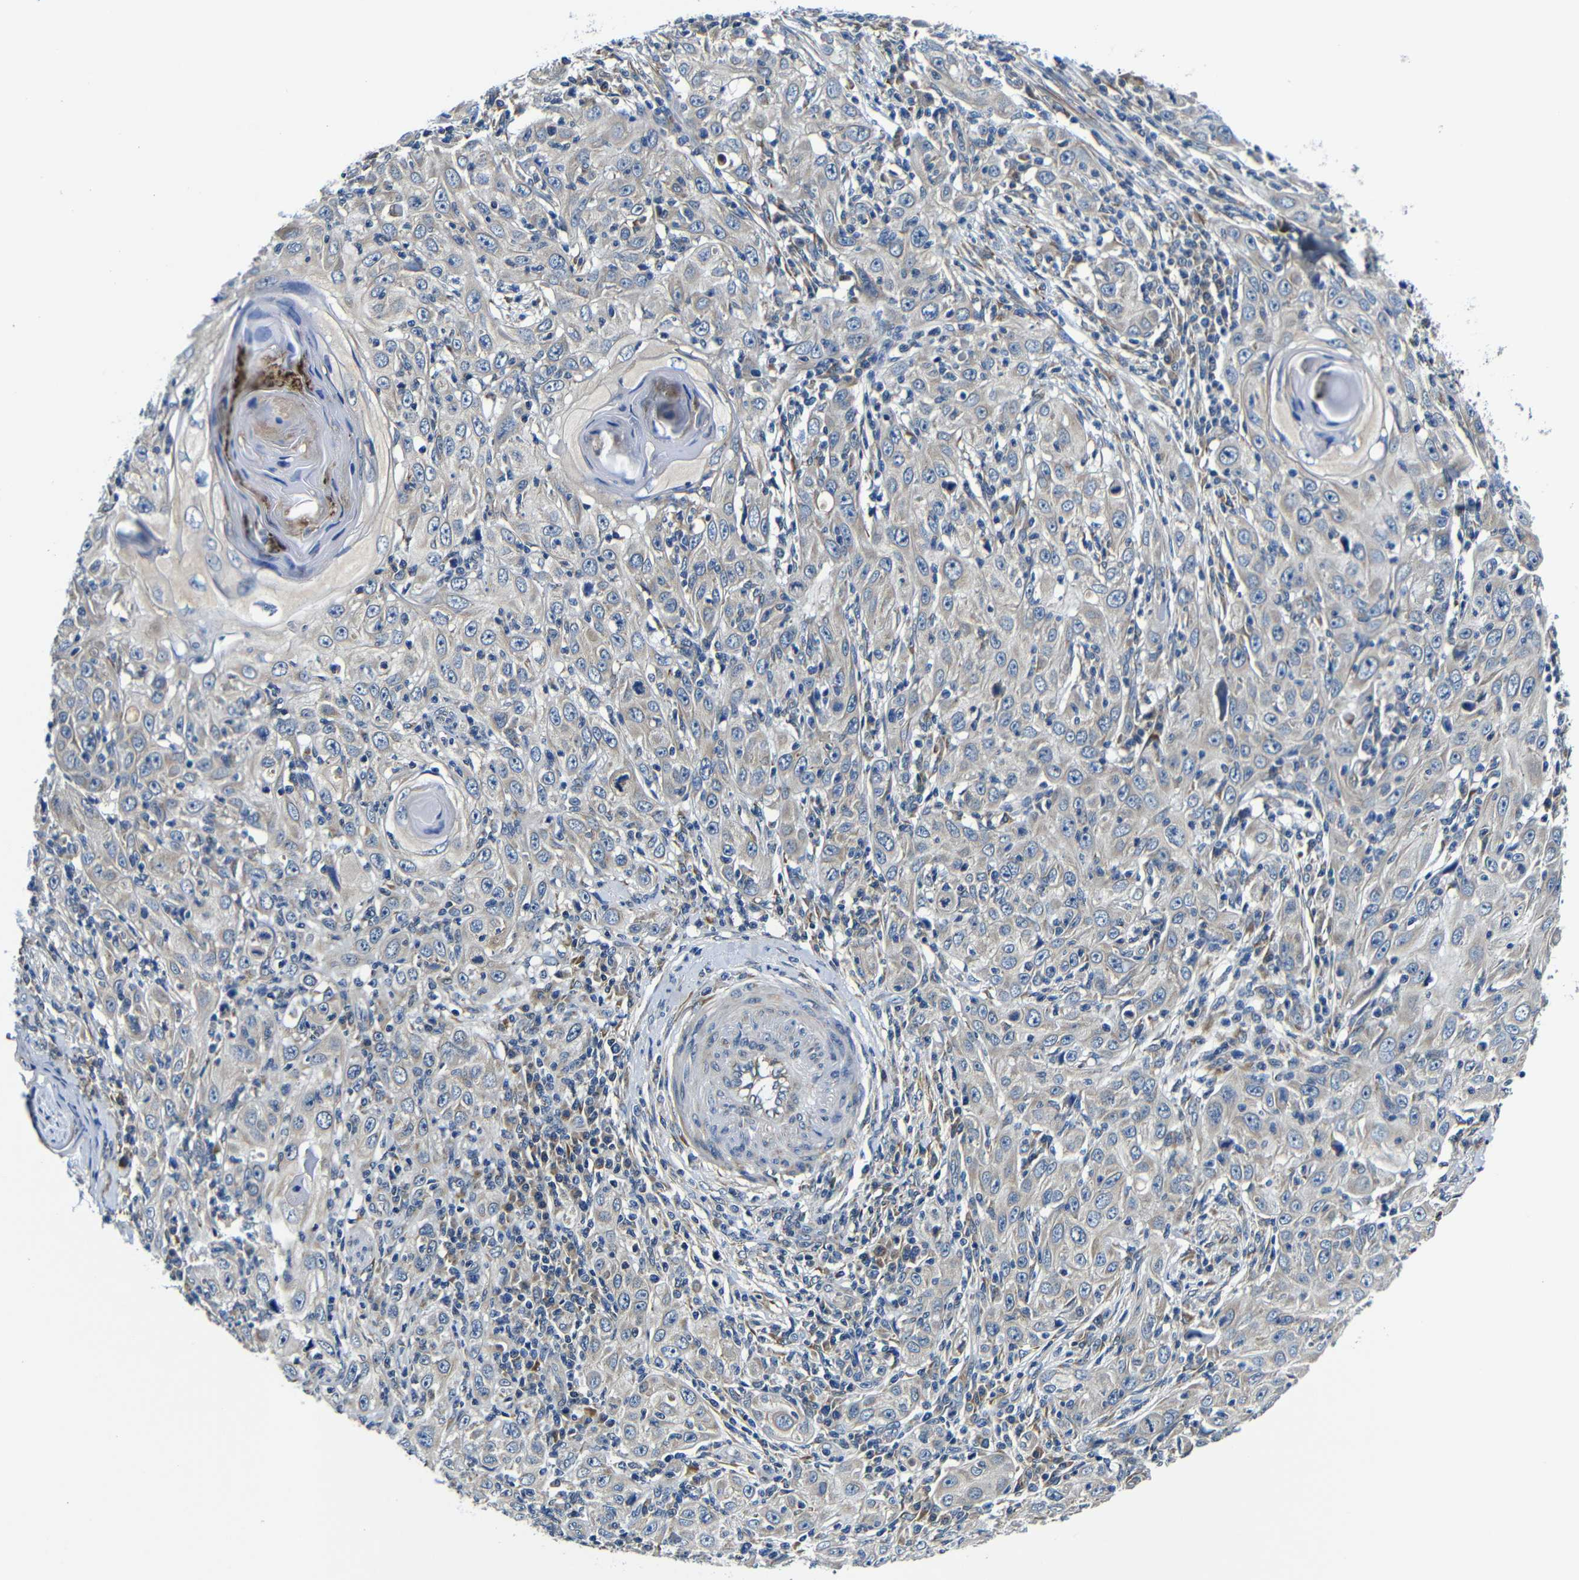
{"staining": {"intensity": "weak", "quantity": "25%-75%", "location": "cytoplasmic/membranous"}, "tissue": "skin cancer", "cell_type": "Tumor cells", "image_type": "cancer", "snomed": [{"axis": "morphology", "description": "Squamous cell carcinoma, NOS"}, {"axis": "topography", "description": "Skin"}], "caption": "A micrograph of squamous cell carcinoma (skin) stained for a protein shows weak cytoplasmic/membranous brown staining in tumor cells.", "gene": "FKBP14", "patient": {"sex": "female", "age": 88}}